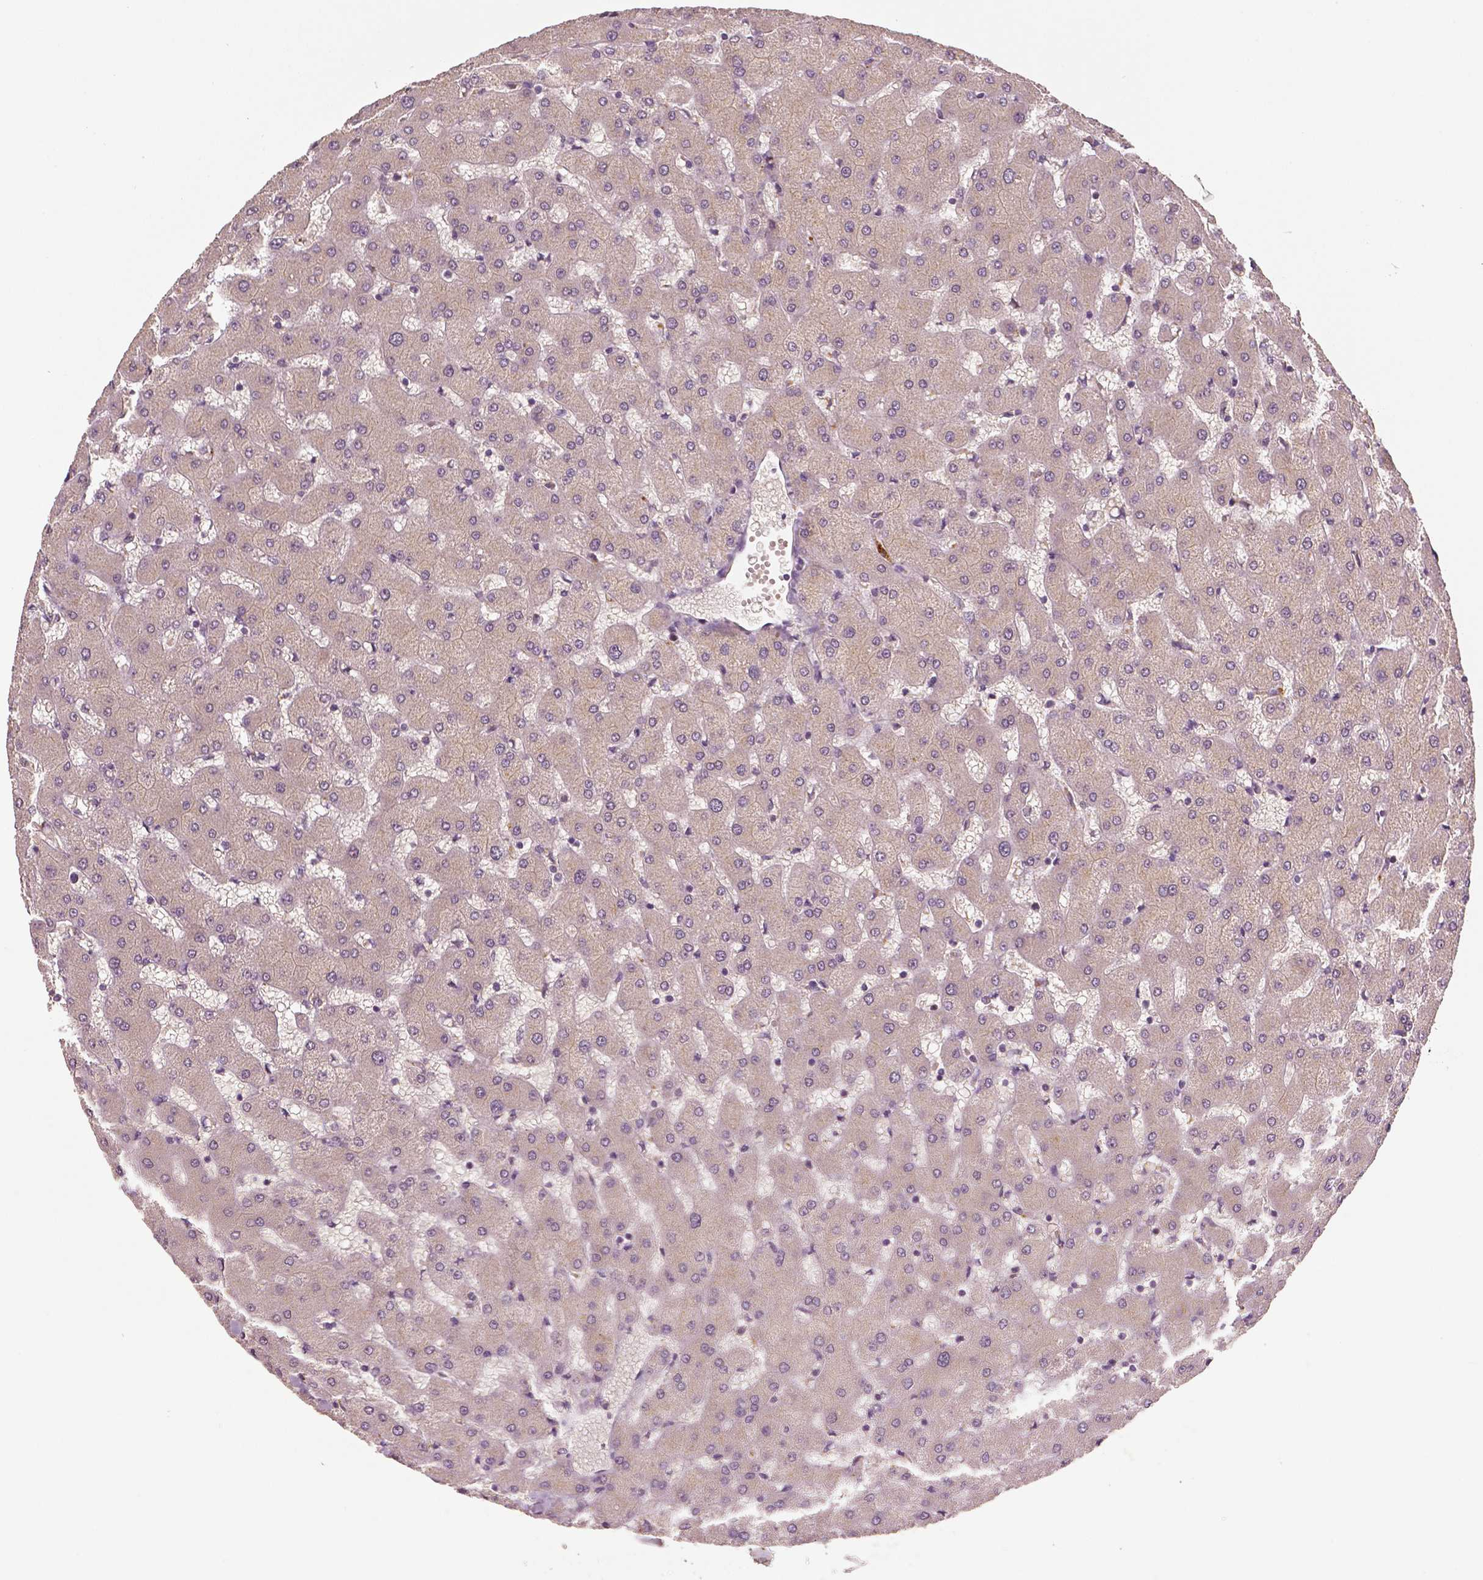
{"staining": {"intensity": "negative", "quantity": "none", "location": "none"}, "tissue": "liver", "cell_type": "Cholangiocytes", "image_type": "normal", "snomed": [{"axis": "morphology", "description": "Normal tissue, NOS"}, {"axis": "topography", "description": "Liver"}], "caption": "Immunohistochemical staining of normal liver demonstrates no significant positivity in cholangiocytes. Nuclei are stained in blue.", "gene": "MKI67", "patient": {"sex": "female", "age": 63}}